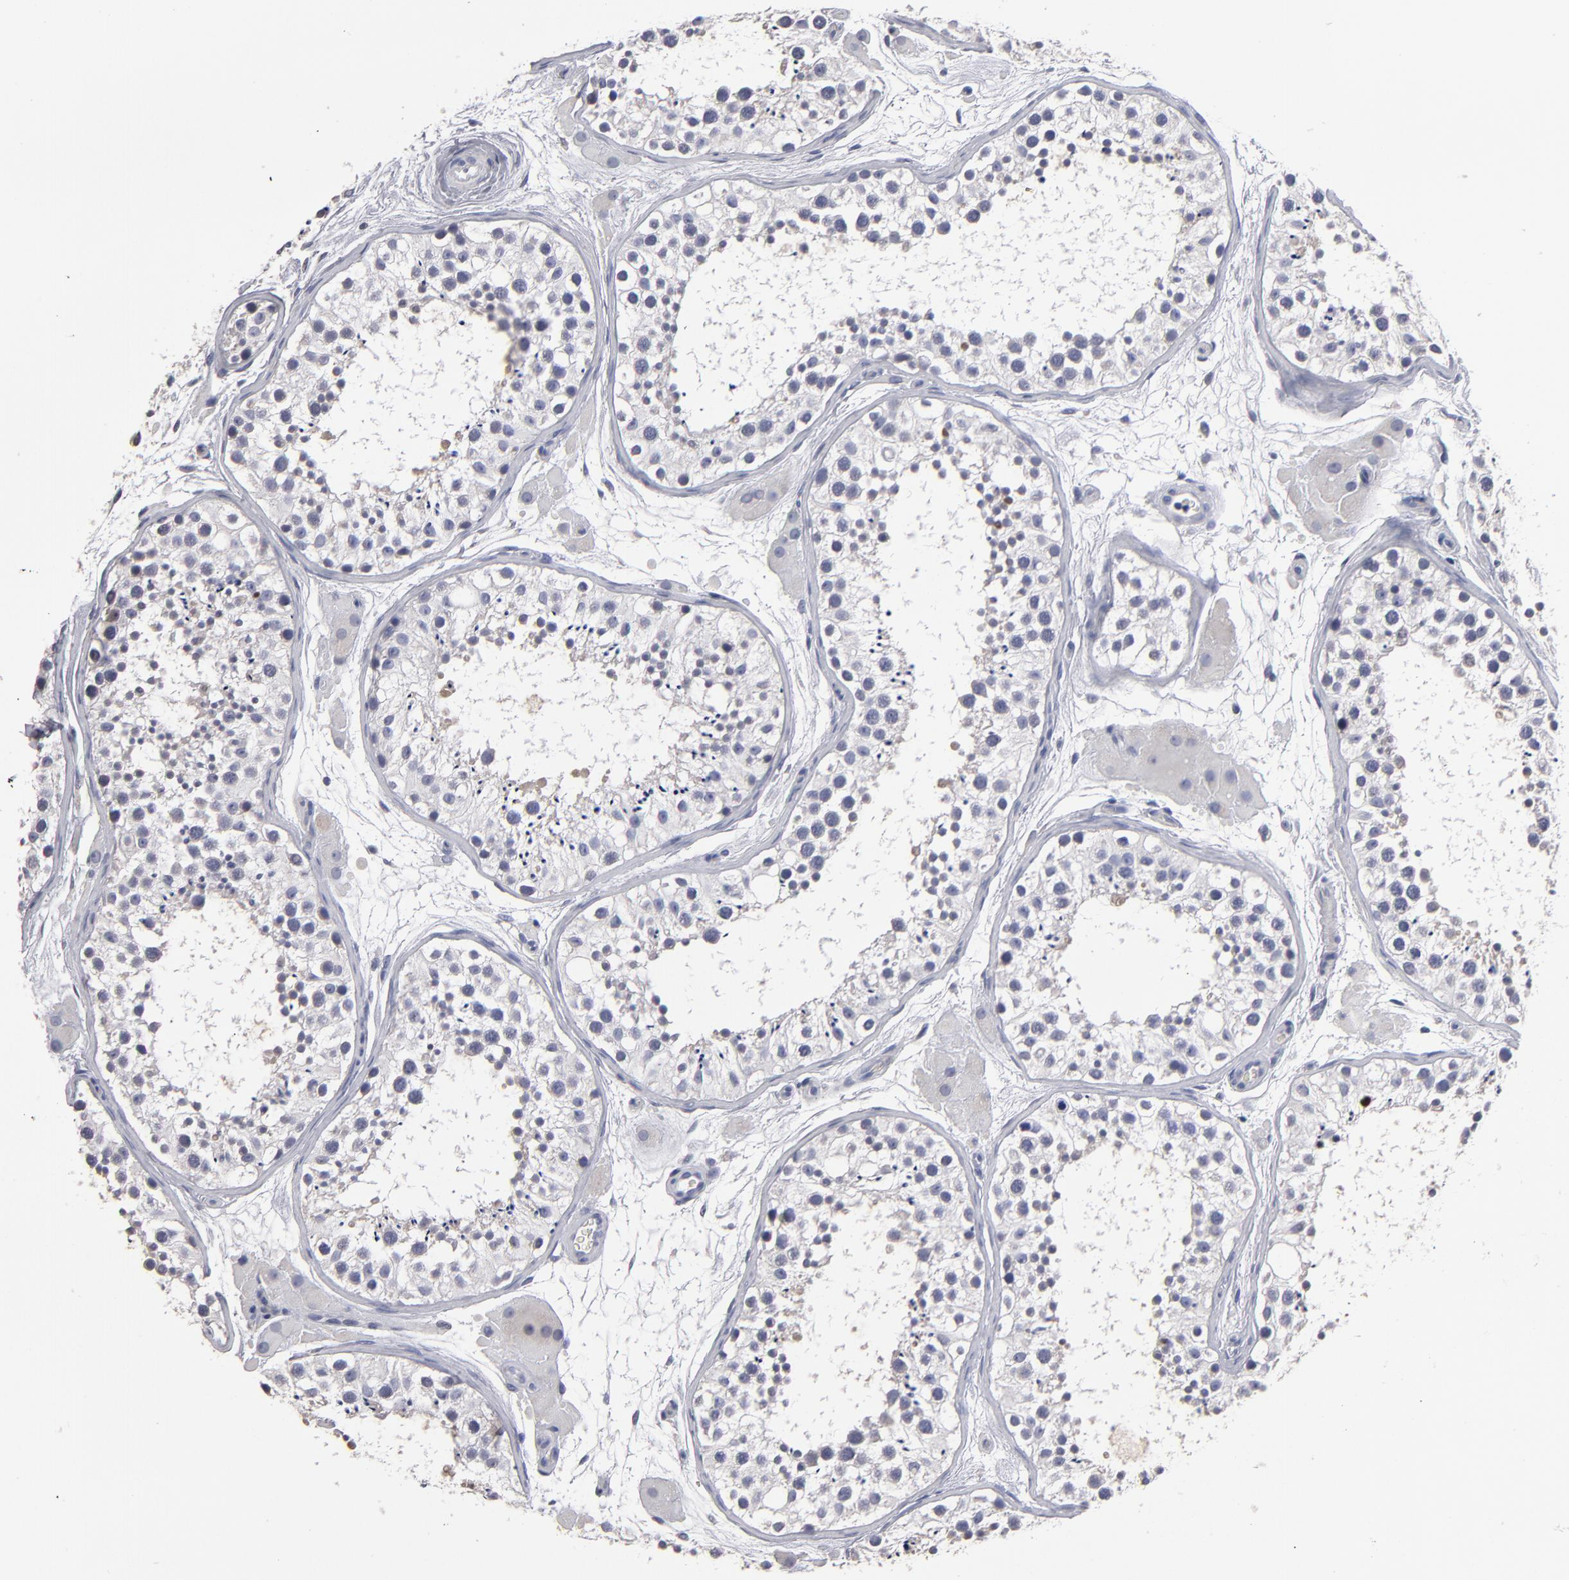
{"staining": {"intensity": "weak", "quantity": "<25%", "location": "cytoplasmic/membranous"}, "tissue": "testis", "cell_type": "Cells in seminiferous ducts", "image_type": "normal", "snomed": [{"axis": "morphology", "description": "Normal tissue, NOS"}, {"axis": "topography", "description": "Testis"}], "caption": "This is an immunohistochemistry (IHC) photomicrograph of normal human testis. There is no positivity in cells in seminiferous ducts.", "gene": "CCDC80", "patient": {"sex": "male", "age": 29}}